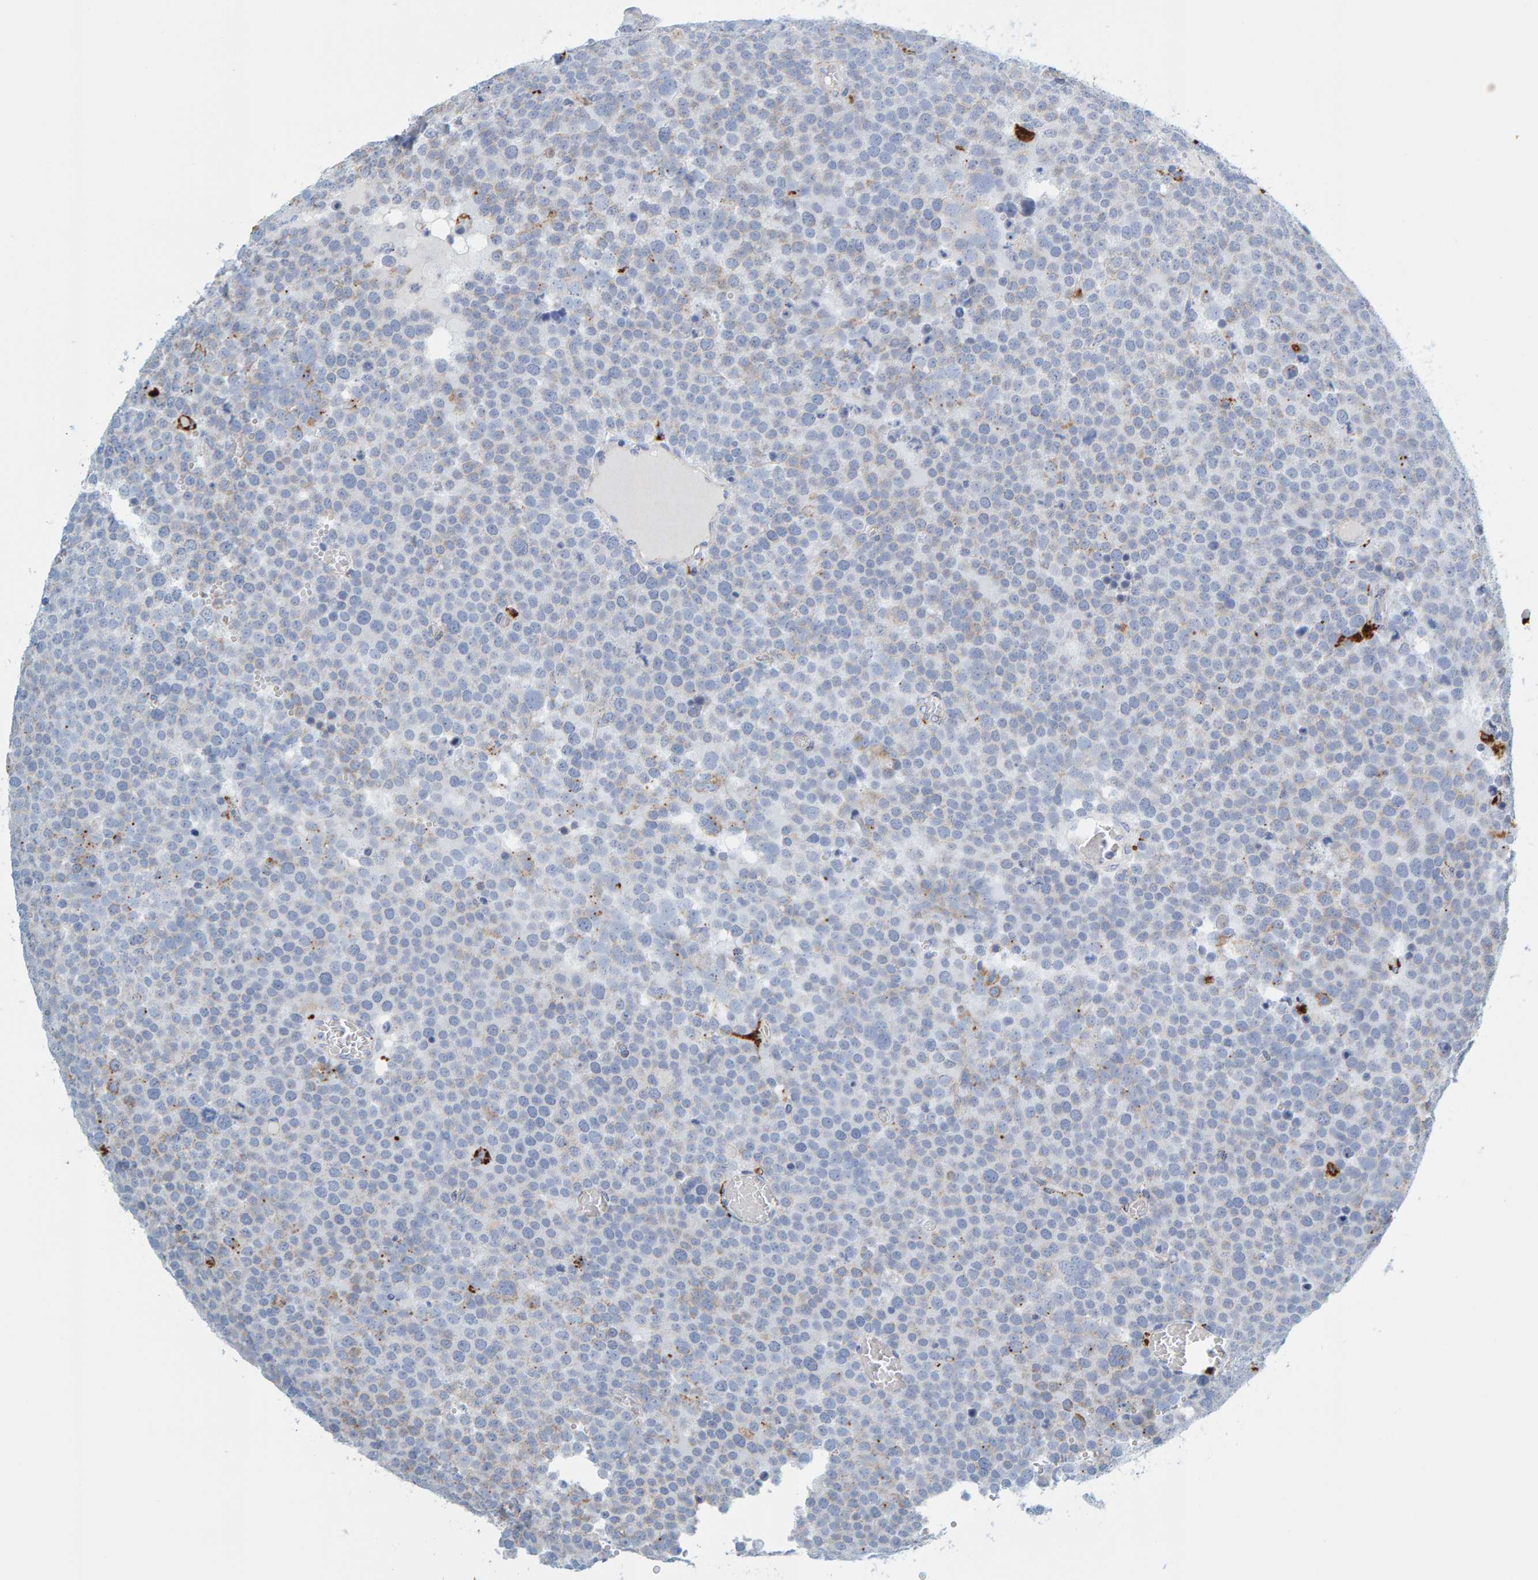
{"staining": {"intensity": "negative", "quantity": "none", "location": "none"}, "tissue": "testis cancer", "cell_type": "Tumor cells", "image_type": "cancer", "snomed": [{"axis": "morphology", "description": "Seminoma, NOS"}, {"axis": "topography", "description": "Testis"}], "caption": "An immunohistochemistry (IHC) image of testis seminoma is shown. There is no staining in tumor cells of testis seminoma.", "gene": "BIN3", "patient": {"sex": "male", "age": 71}}